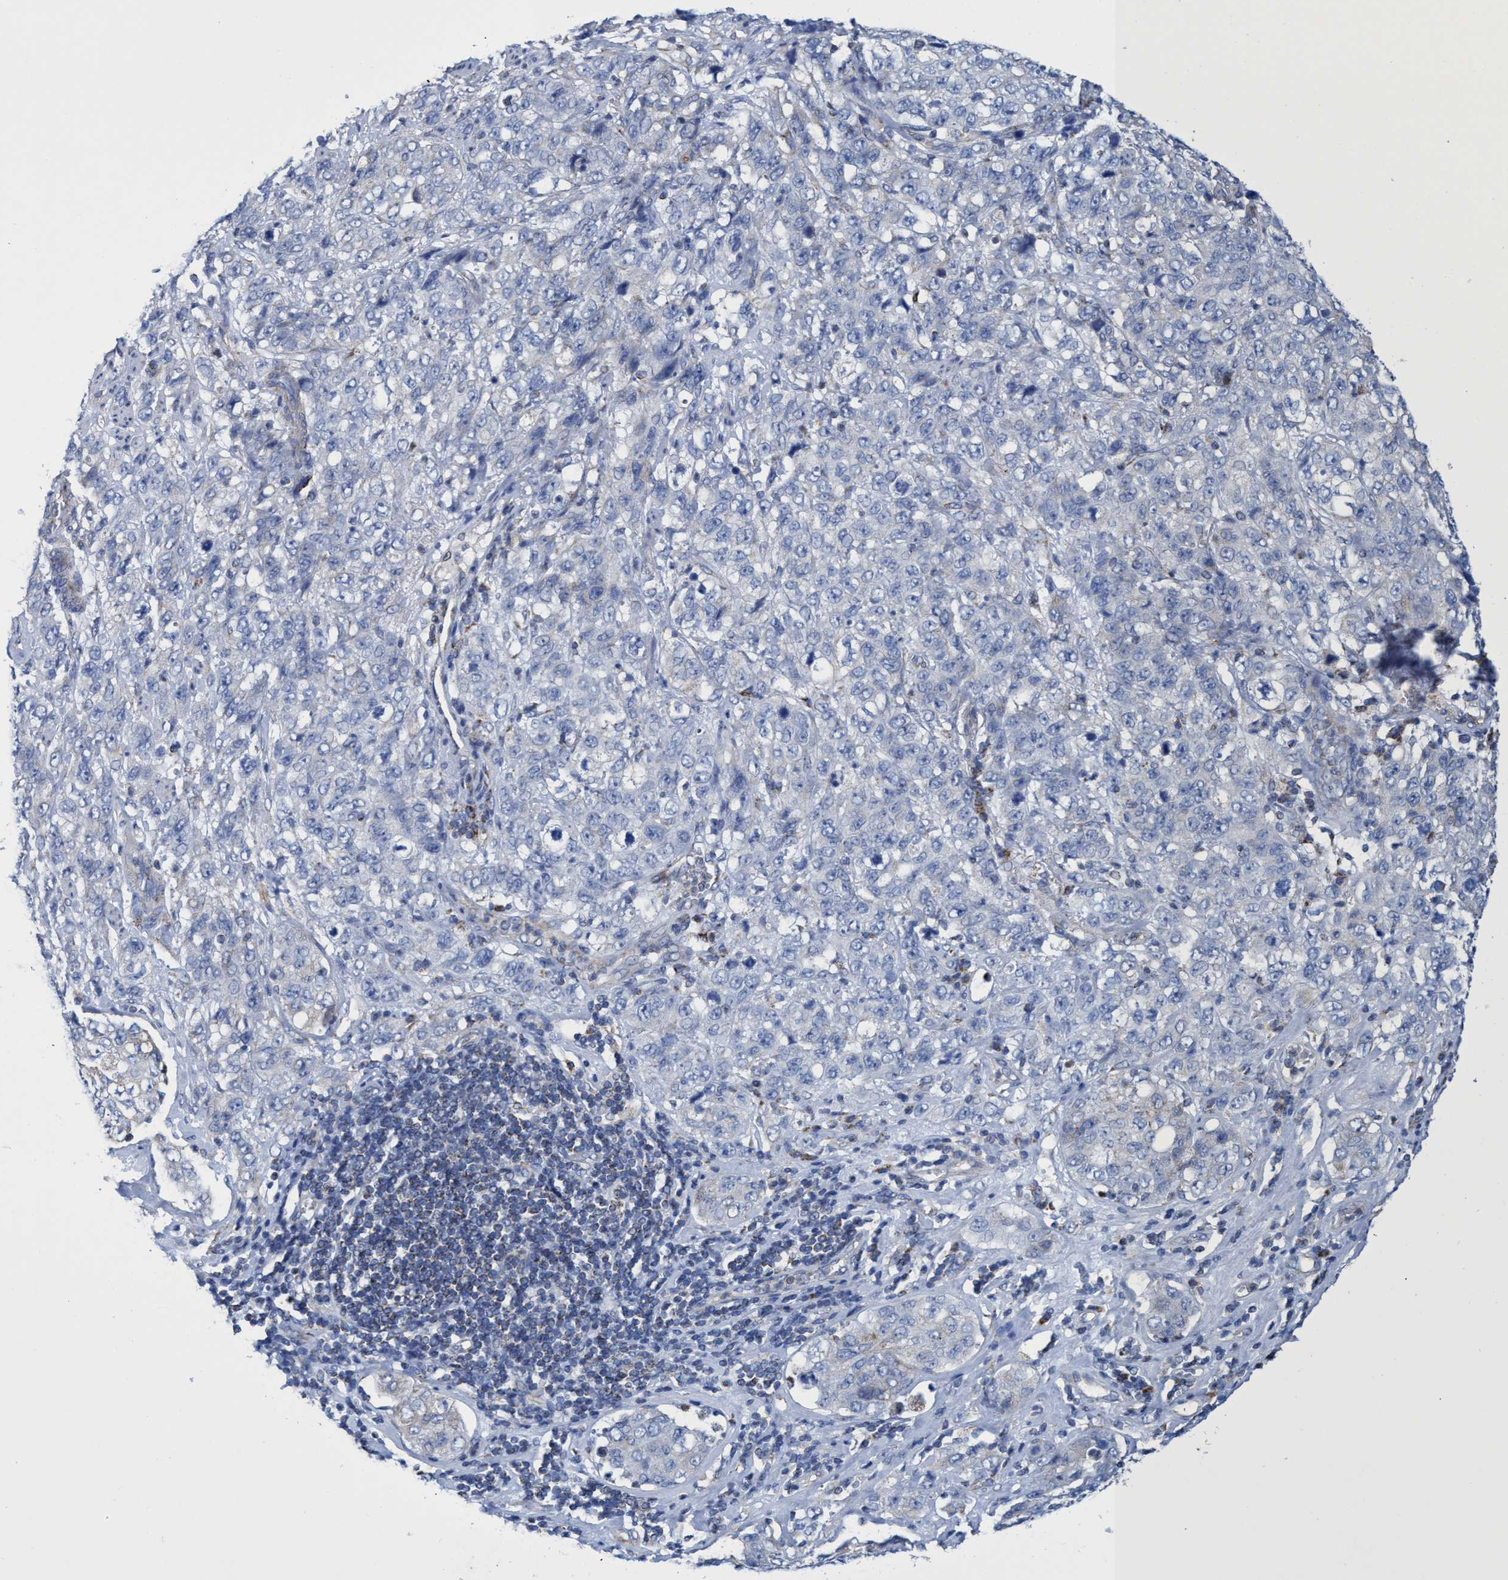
{"staining": {"intensity": "negative", "quantity": "none", "location": "none"}, "tissue": "stomach cancer", "cell_type": "Tumor cells", "image_type": "cancer", "snomed": [{"axis": "morphology", "description": "Adenocarcinoma, NOS"}, {"axis": "topography", "description": "Stomach"}], "caption": "Immunohistochemical staining of stomach adenocarcinoma demonstrates no significant positivity in tumor cells.", "gene": "ZNF750", "patient": {"sex": "male", "age": 48}}